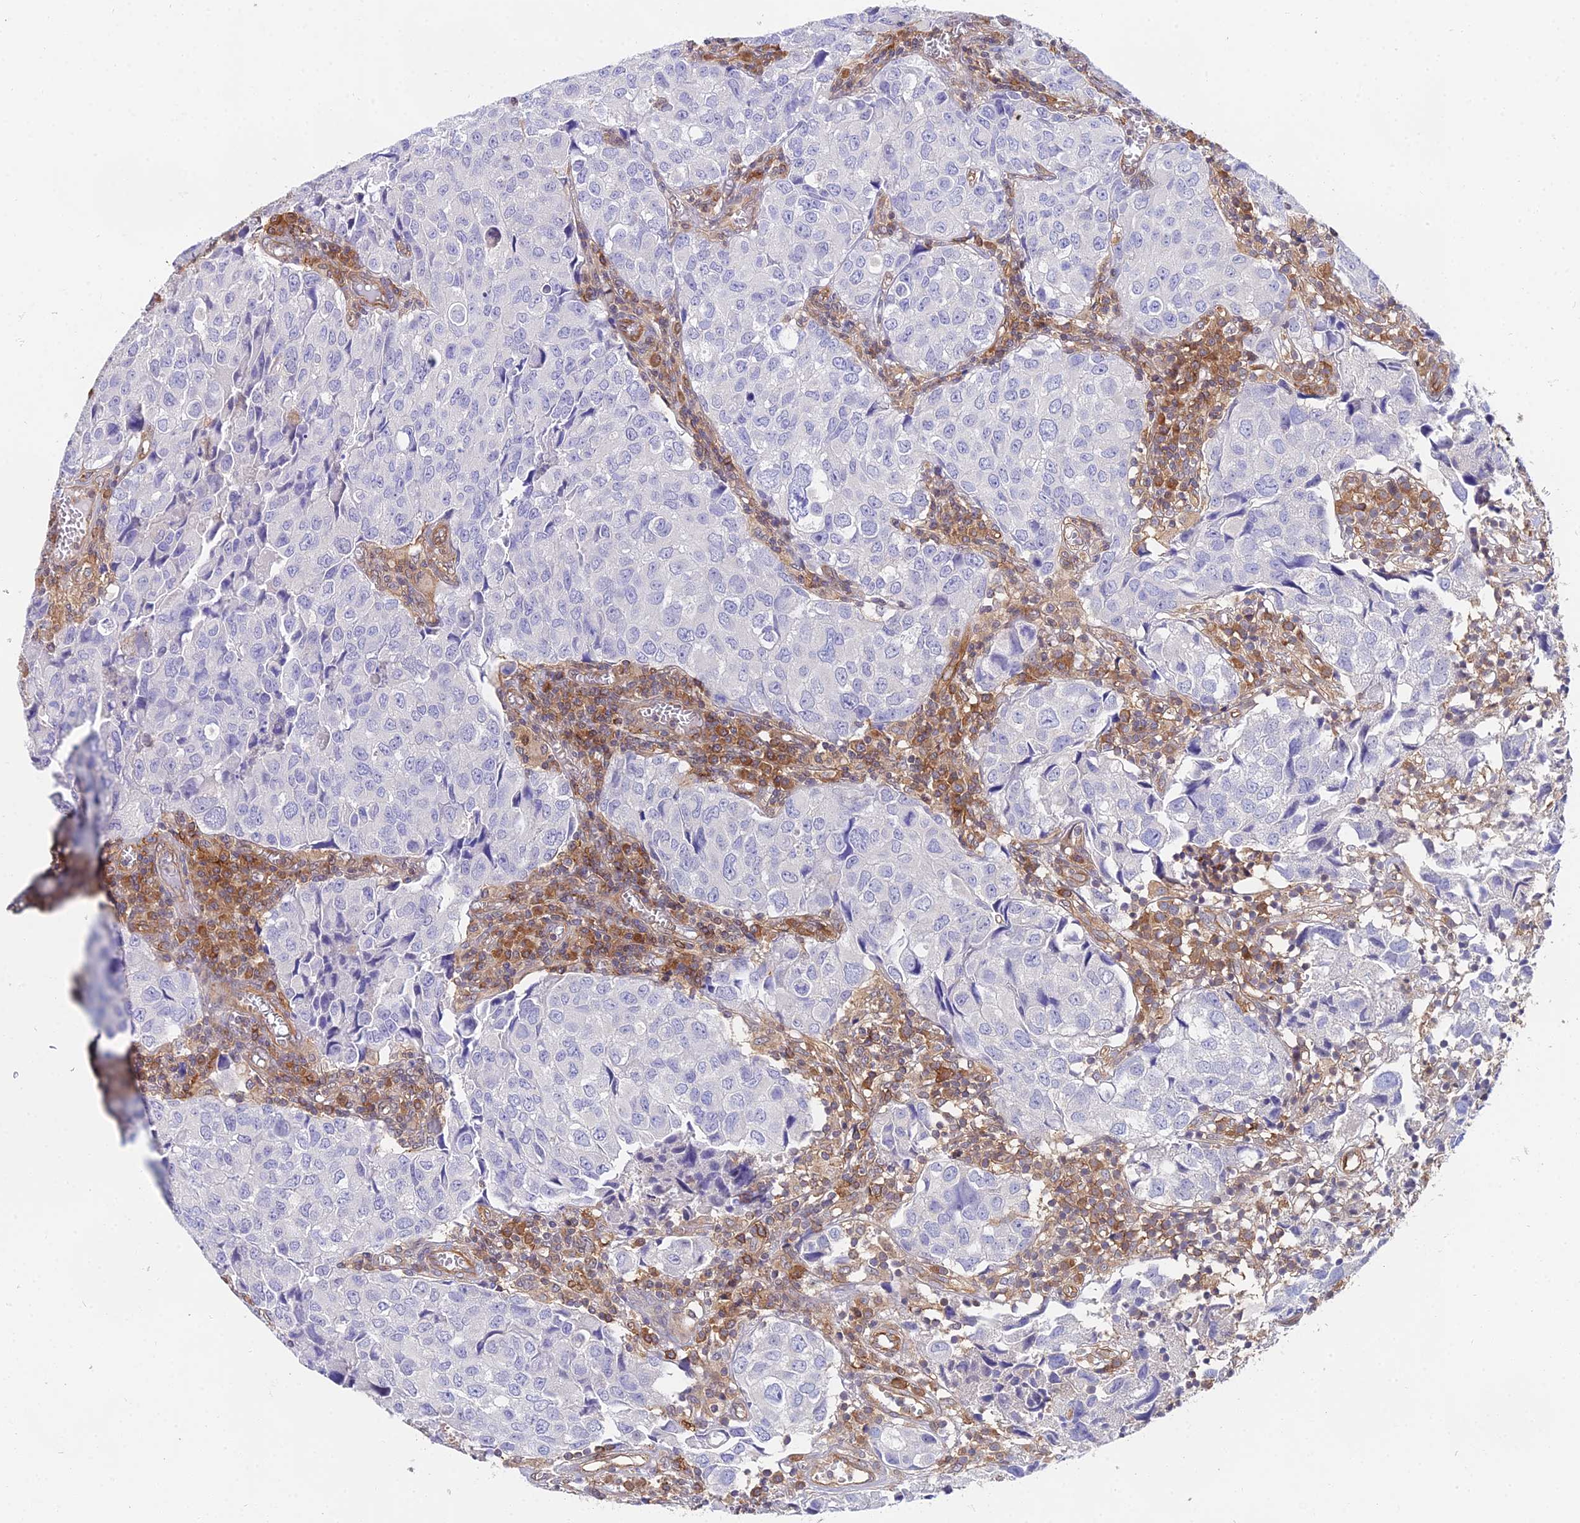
{"staining": {"intensity": "negative", "quantity": "none", "location": "none"}, "tissue": "urothelial cancer", "cell_type": "Tumor cells", "image_type": "cancer", "snomed": [{"axis": "morphology", "description": "Urothelial carcinoma, High grade"}, {"axis": "topography", "description": "Urinary bladder"}], "caption": "An image of urothelial cancer stained for a protein displays no brown staining in tumor cells.", "gene": "PPP2R2C", "patient": {"sex": "female", "age": 75}}